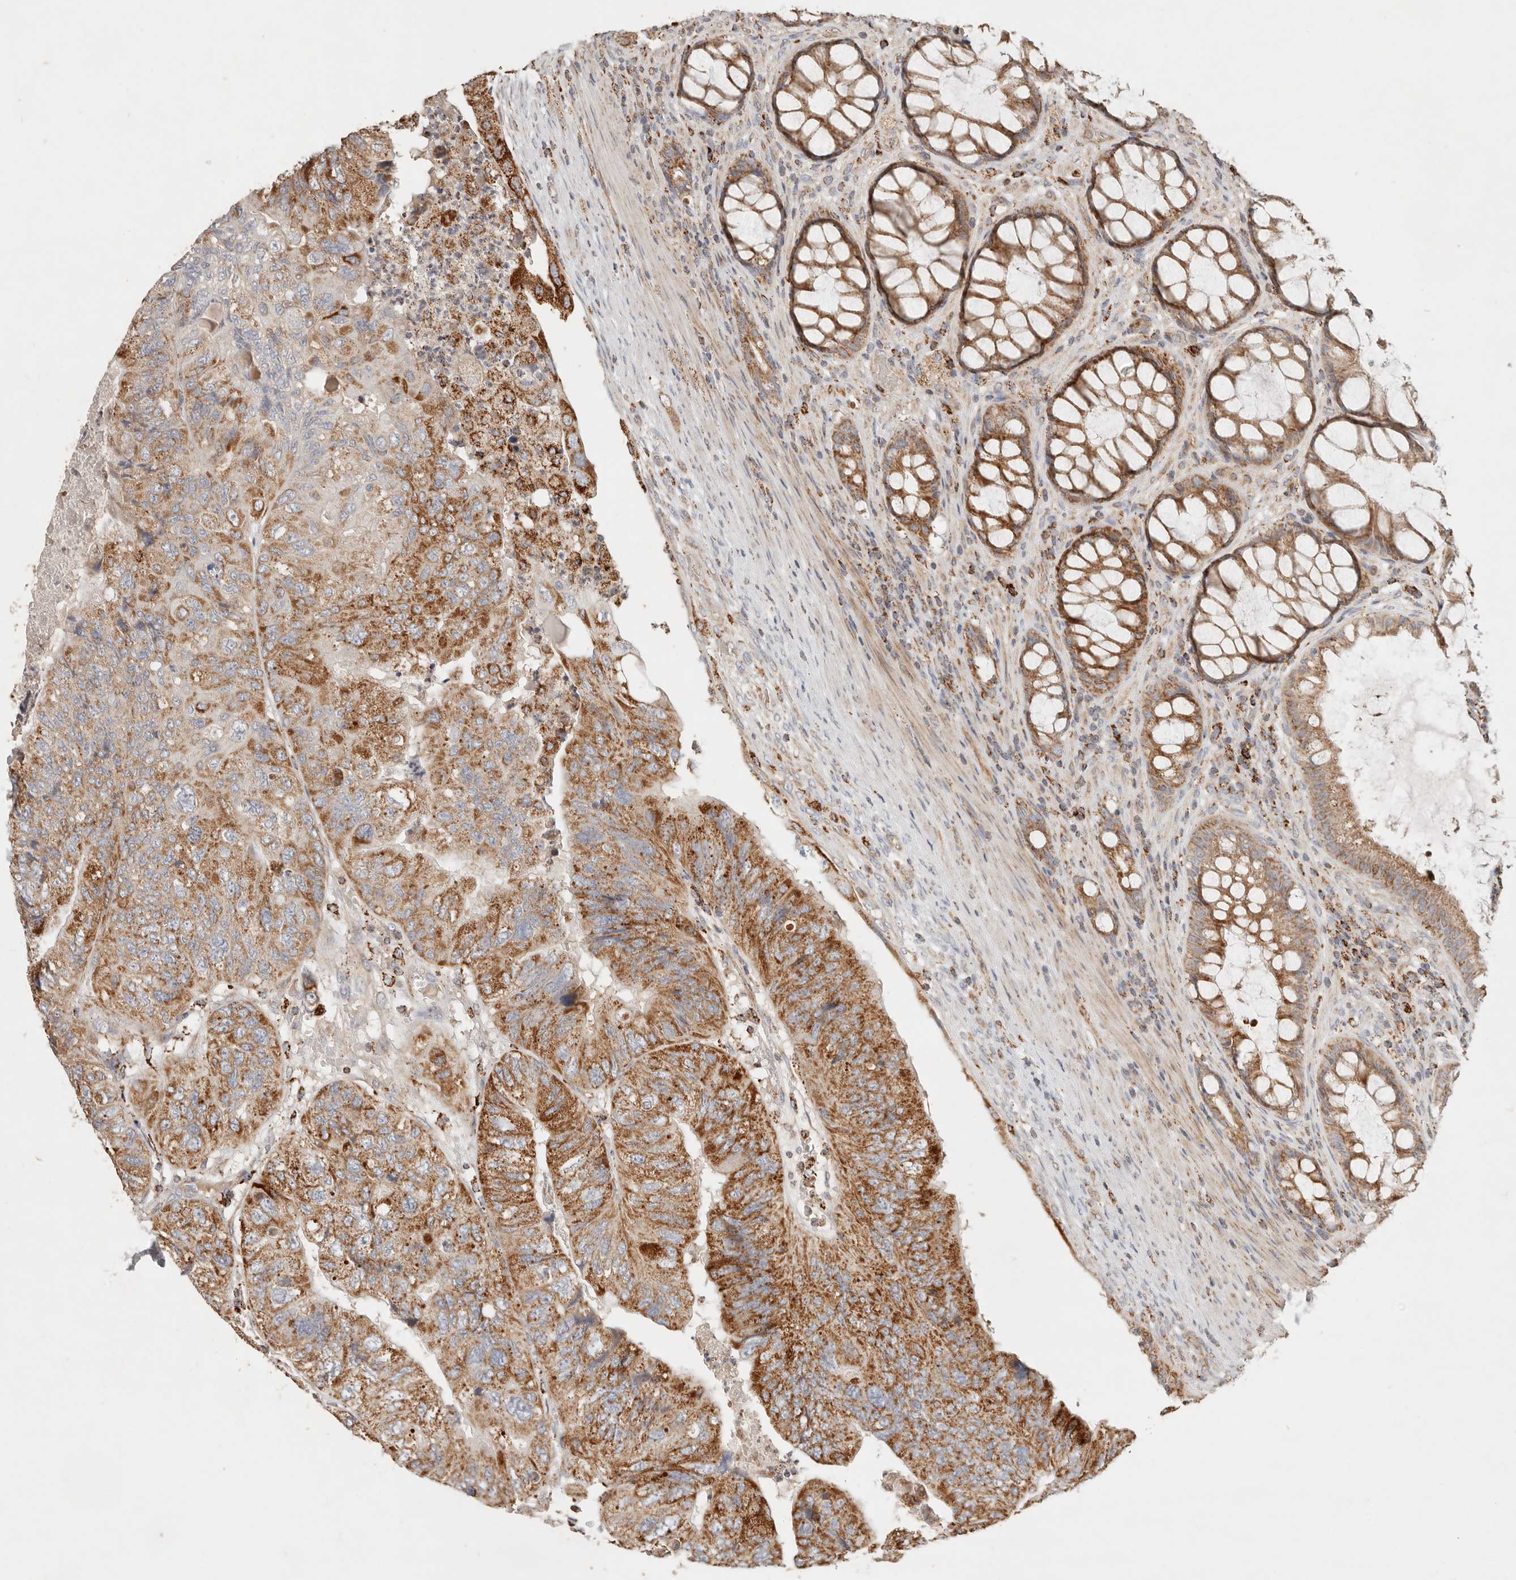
{"staining": {"intensity": "strong", "quantity": ">75%", "location": "cytoplasmic/membranous"}, "tissue": "colorectal cancer", "cell_type": "Tumor cells", "image_type": "cancer", "snomed": [{"axis": "morphology", "description": "Adenocarcinoma, NOS"}, {"axis": "topography", "description": "Rectum"}], "caption": "Colorectal cancer (adenocarcinoma) was stained to show a protein in brown. There is high levels of strong cytoplasmic/membranous positivity in about >75% of tumor cells. The protein is stained brown, and the nuclei are stained in blue (DAB IHC with brightfield microscopy, high magnification).", "gene": "ARHGEF10L", "patient": {"sex": "male", "age": 63}}